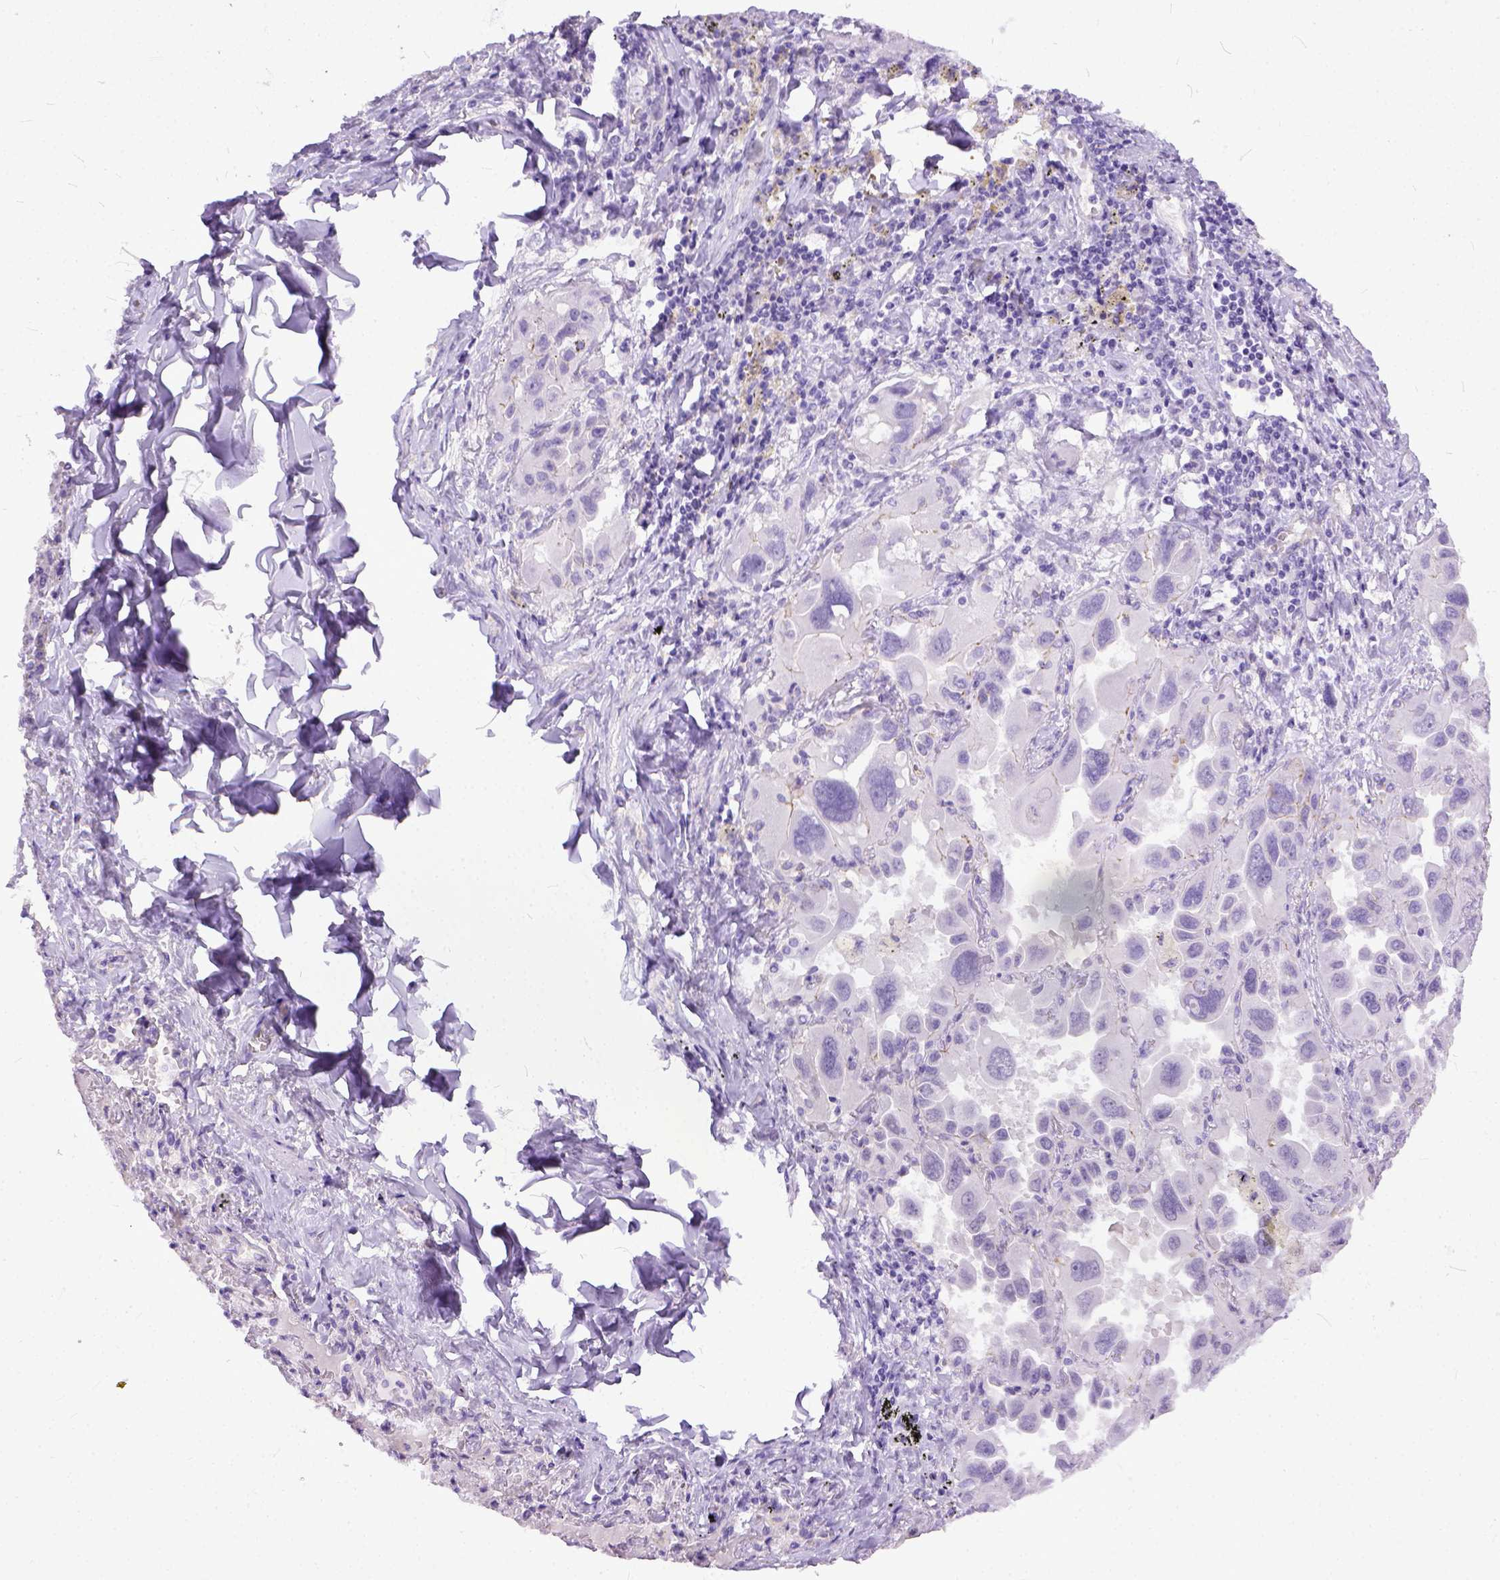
{"staining": {"intensity": "negative", "quantity": "none", "location": "none"}, "tissue": "lung cancer", "cell_type": "Tumor cells", "image_type": "cancer", "snomed": [{"axis": "morphology", "description": "Adenocarcinoma, NOS"}, {"axis": "topography", "description": "Lung"}], "caption": "Immunohistochemistry of lung cancer demonstrates no staining in tumor cells.", "gene": "ADGRF1", "patient": {"sex": "male", "age": 64}}